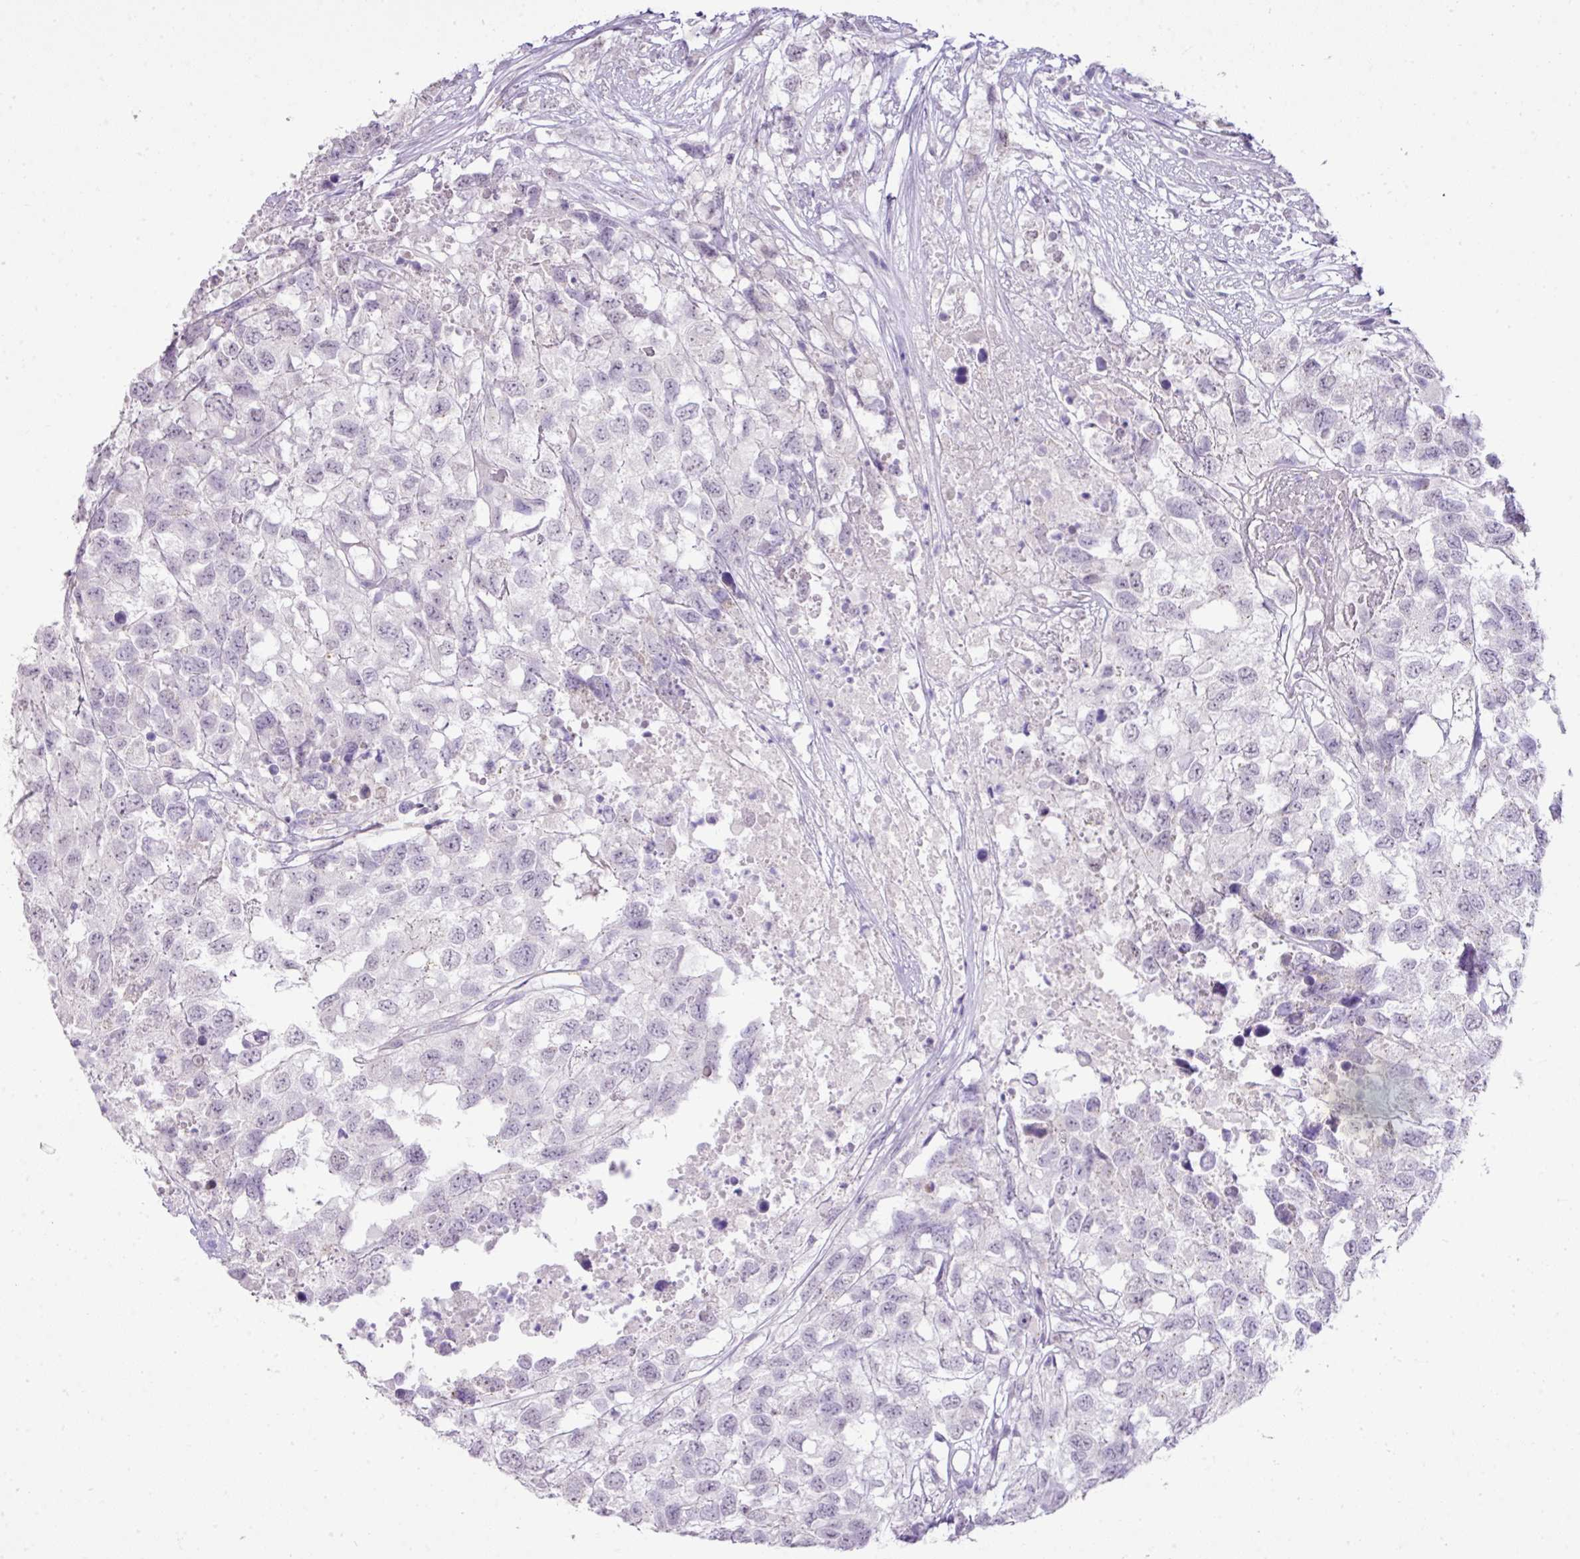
{"staining": {"intensity": "negative", "quantity": "none", "location": "none"}, "tissue": "testis cancer", "cell_type": "Tumor cells", "image_type": "cancer", "snomed": [{"axis": "morphology", "description": "Carcinoma, Embryonal, NOS"}, {"axis": "topography", "description": "Testis"}], "caption": "The immunohistochemistry micrograph has no significant expression in tumor cells of testis cancer tissue.", "gene": "DIP2A", "patient": {"sex": "male", "age": 83}}